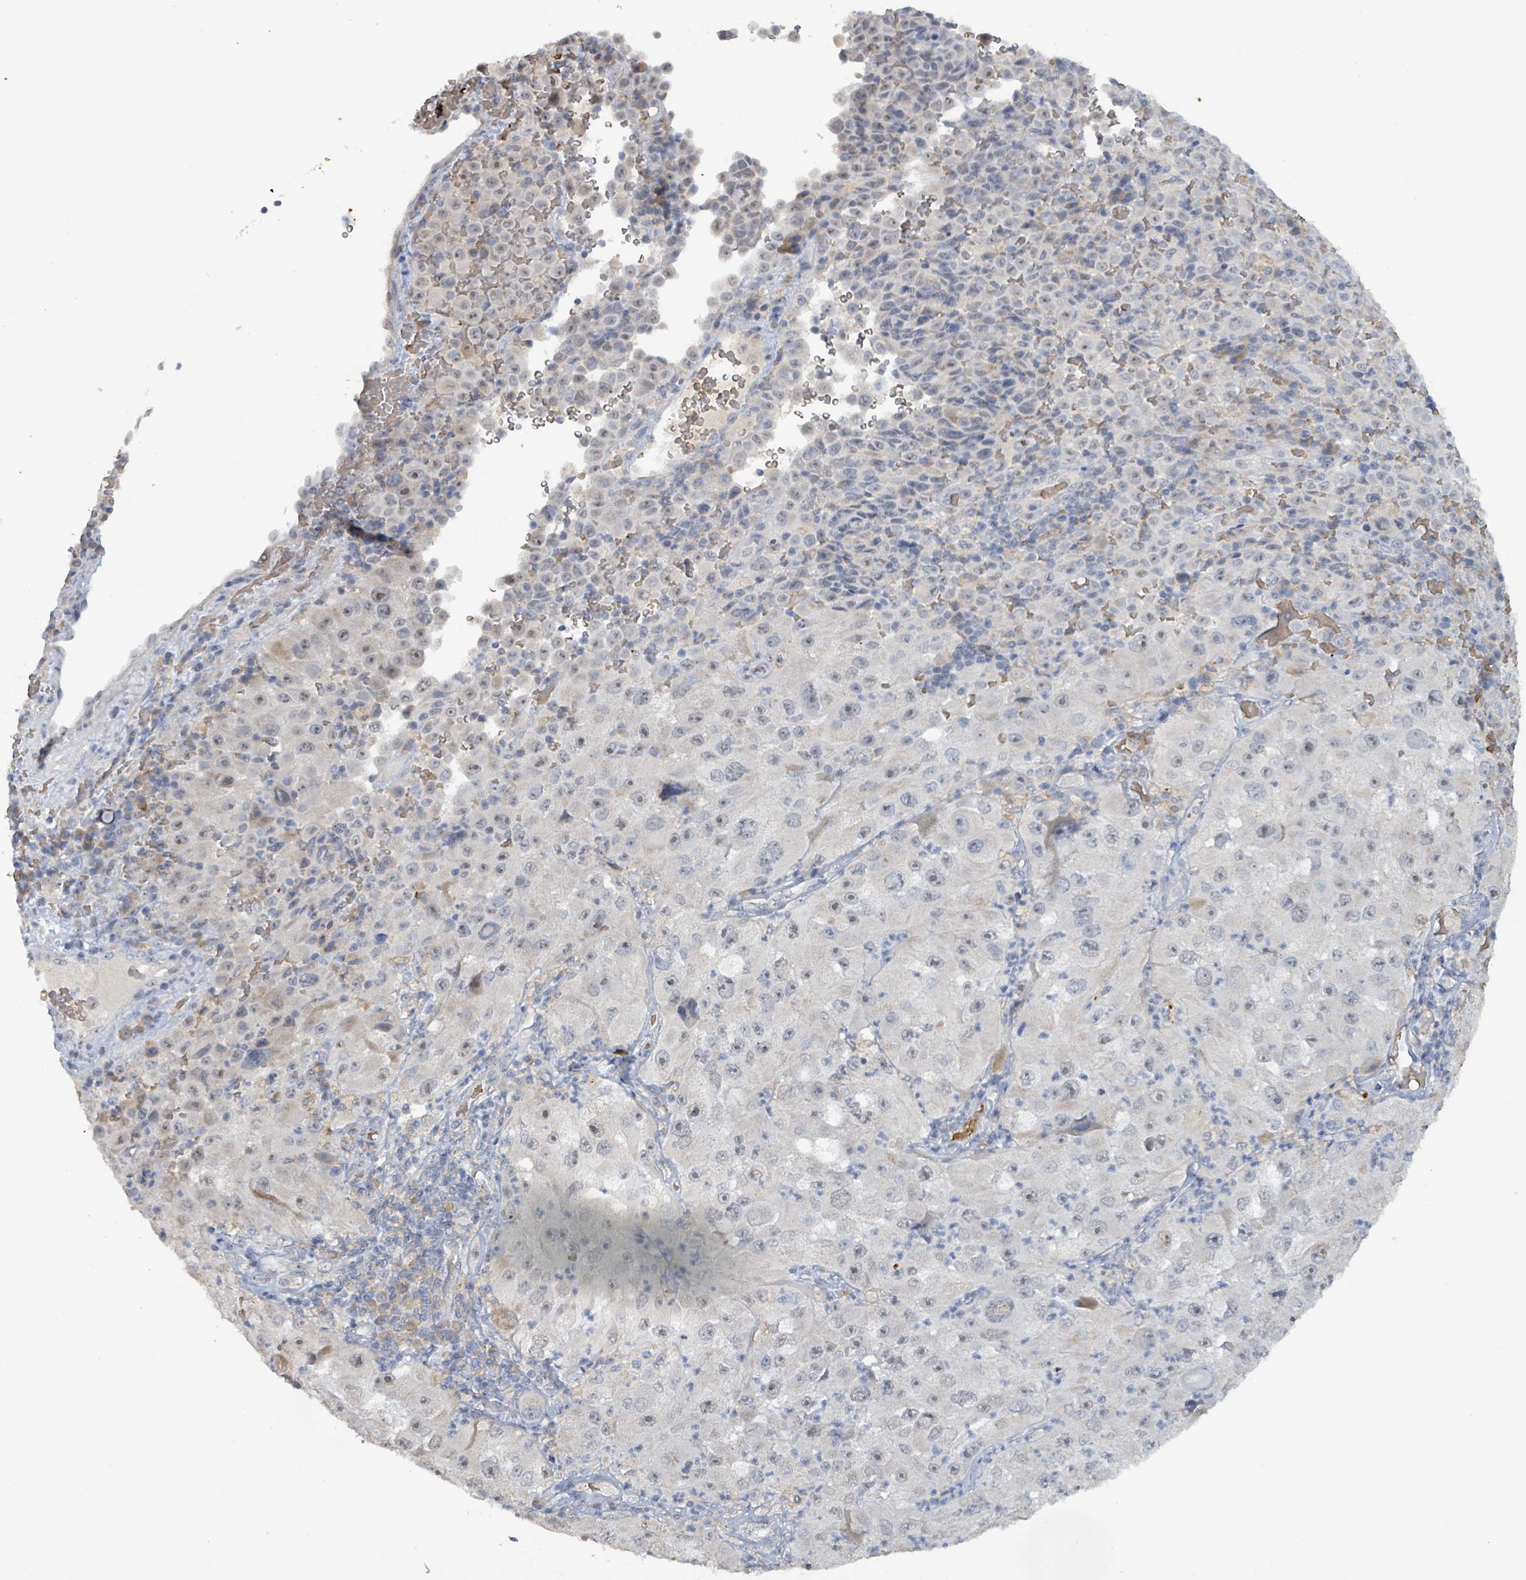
{"staining": {"intensity": "negative", "quantity": "none", "location": "none"}, "tissue": "melanoma", "cell_type": "Tumor cells", "image_type": "cancer", "snomed": [{"axis": "morphology", "description": "Malignant melanoma, Metastatic site"}, {"axis": "topography", "description": "Lymph node"}], "caption": "Human melanoma stained for a protein using immunohistochemistry (IHC) displays no positivity in tumor cells.", "gene": "SEBOX", "patient": {"sex": "male", "age": 62}}